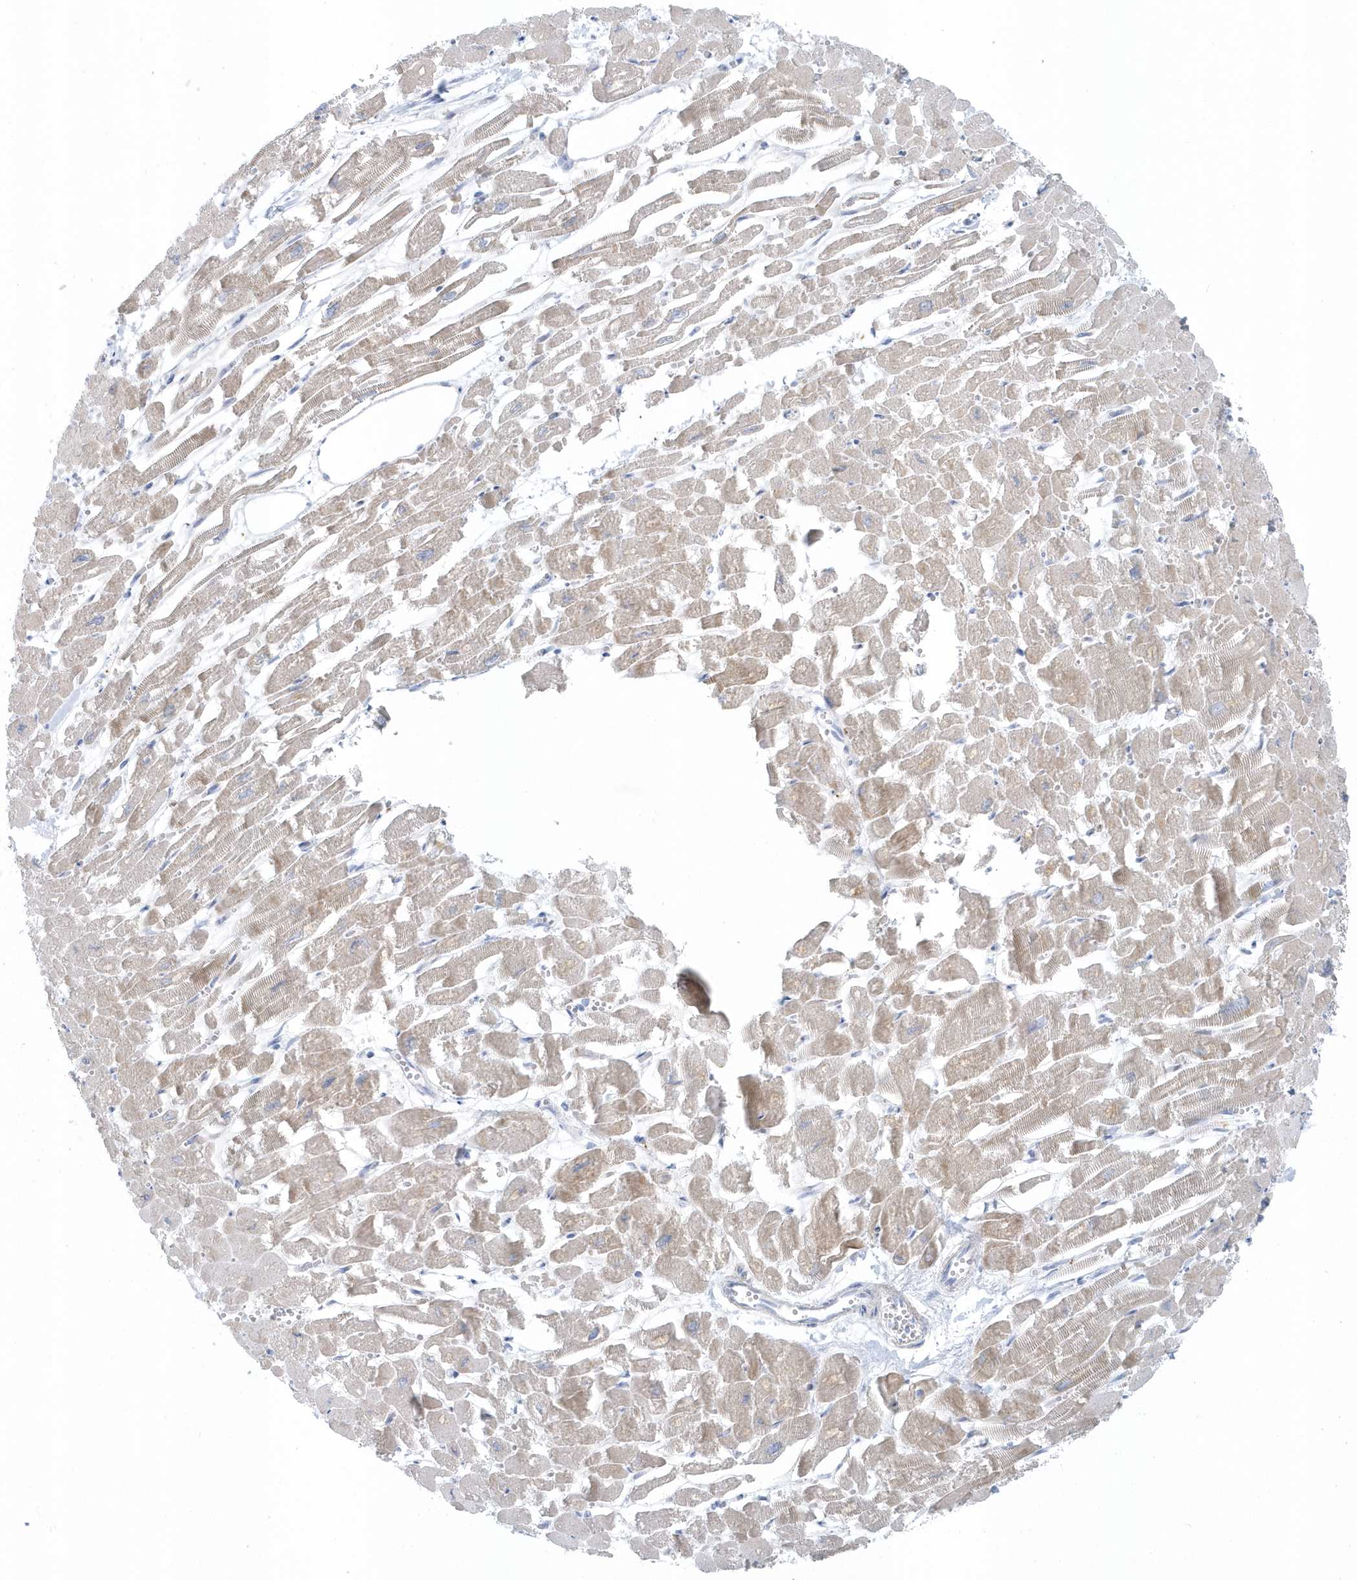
{"staining": {"intensity": "weak", "quantity": "<25%", "location": "cytoplasmic/membranous"}, "tissue": "heart muscle", "cell_type": "Cardiomyocytes", "image_type": "normal", "snomed": [{"axis": "morphology", "description": "Normal tissue, NOS"}, {"axis": "topography", "description": "Heart"}], "caption": "IHC image of unremarkable heart muscle: human heart muscle stained with DAB demonstrates no significant protein staining in cardiomyocytes. (Immunohistochemistry, brightfield microscopy, high magnification).", "gene": "FAM98A", "patient": {"sex": "male", "age": 54}}